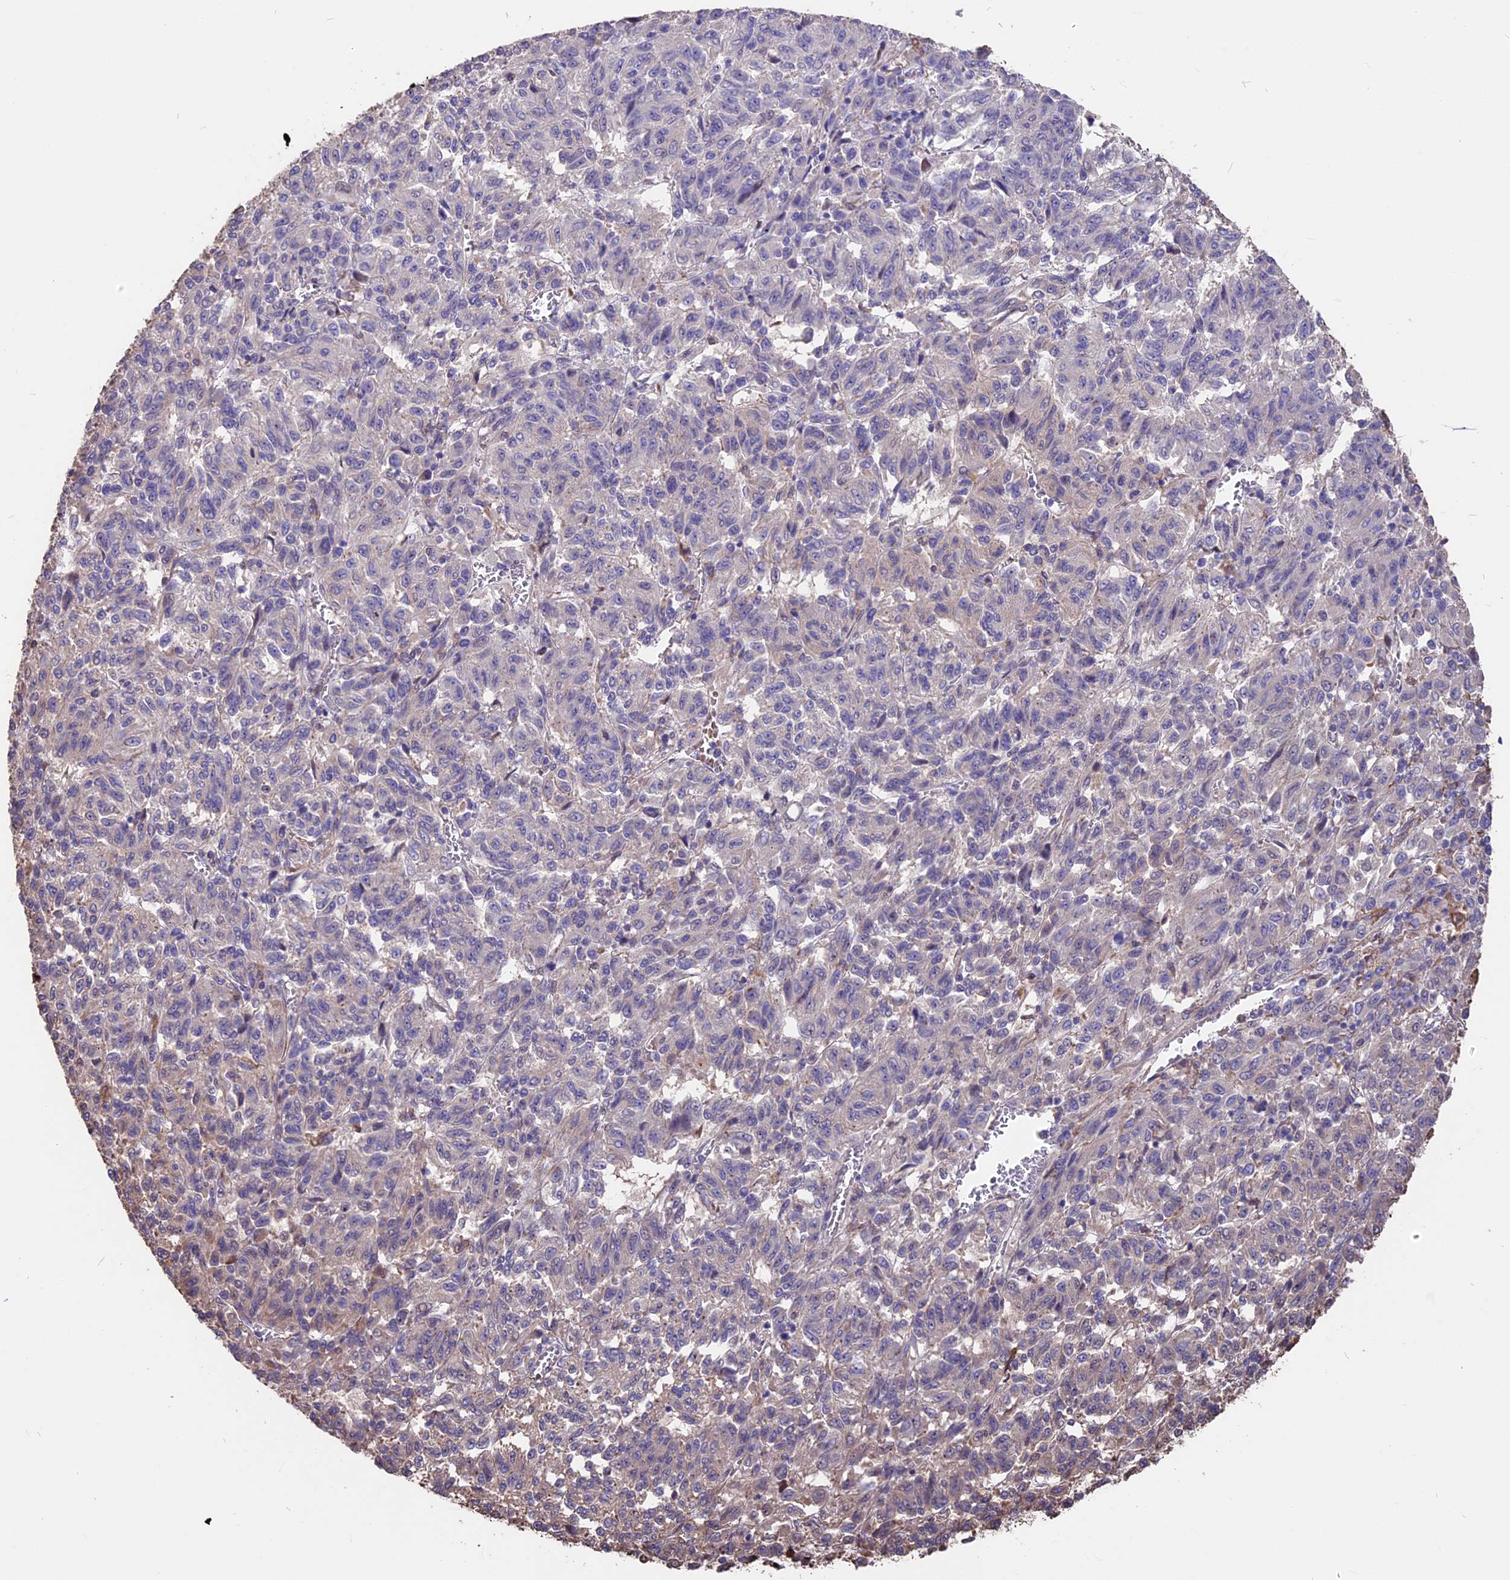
{"staining": {"intensity": "negative", "quantity": "none", "location": "none"}, "tissue": "melanoma", "cell_type": "Tumor cells", "image_type": "cancer", "snomed": [{"axis": "morphology", "description": "Malignant melanoma, Metastatic site"}, {"axis": "topography", "description": "Lung"}], "caption": "DAB (3,3'-diaminobenzidine) immunohistochemical staining of malignant melanoma (metastatic site) displays no significant expression in tumor cells. (Stains: DAB immunohistochemistry (IHC) with hematoxylin counter stain, Microscopy: brightfield microscopy at high magnification).", "gene": "SEH1L", "patient": {"sex": "male", "age": 64}}